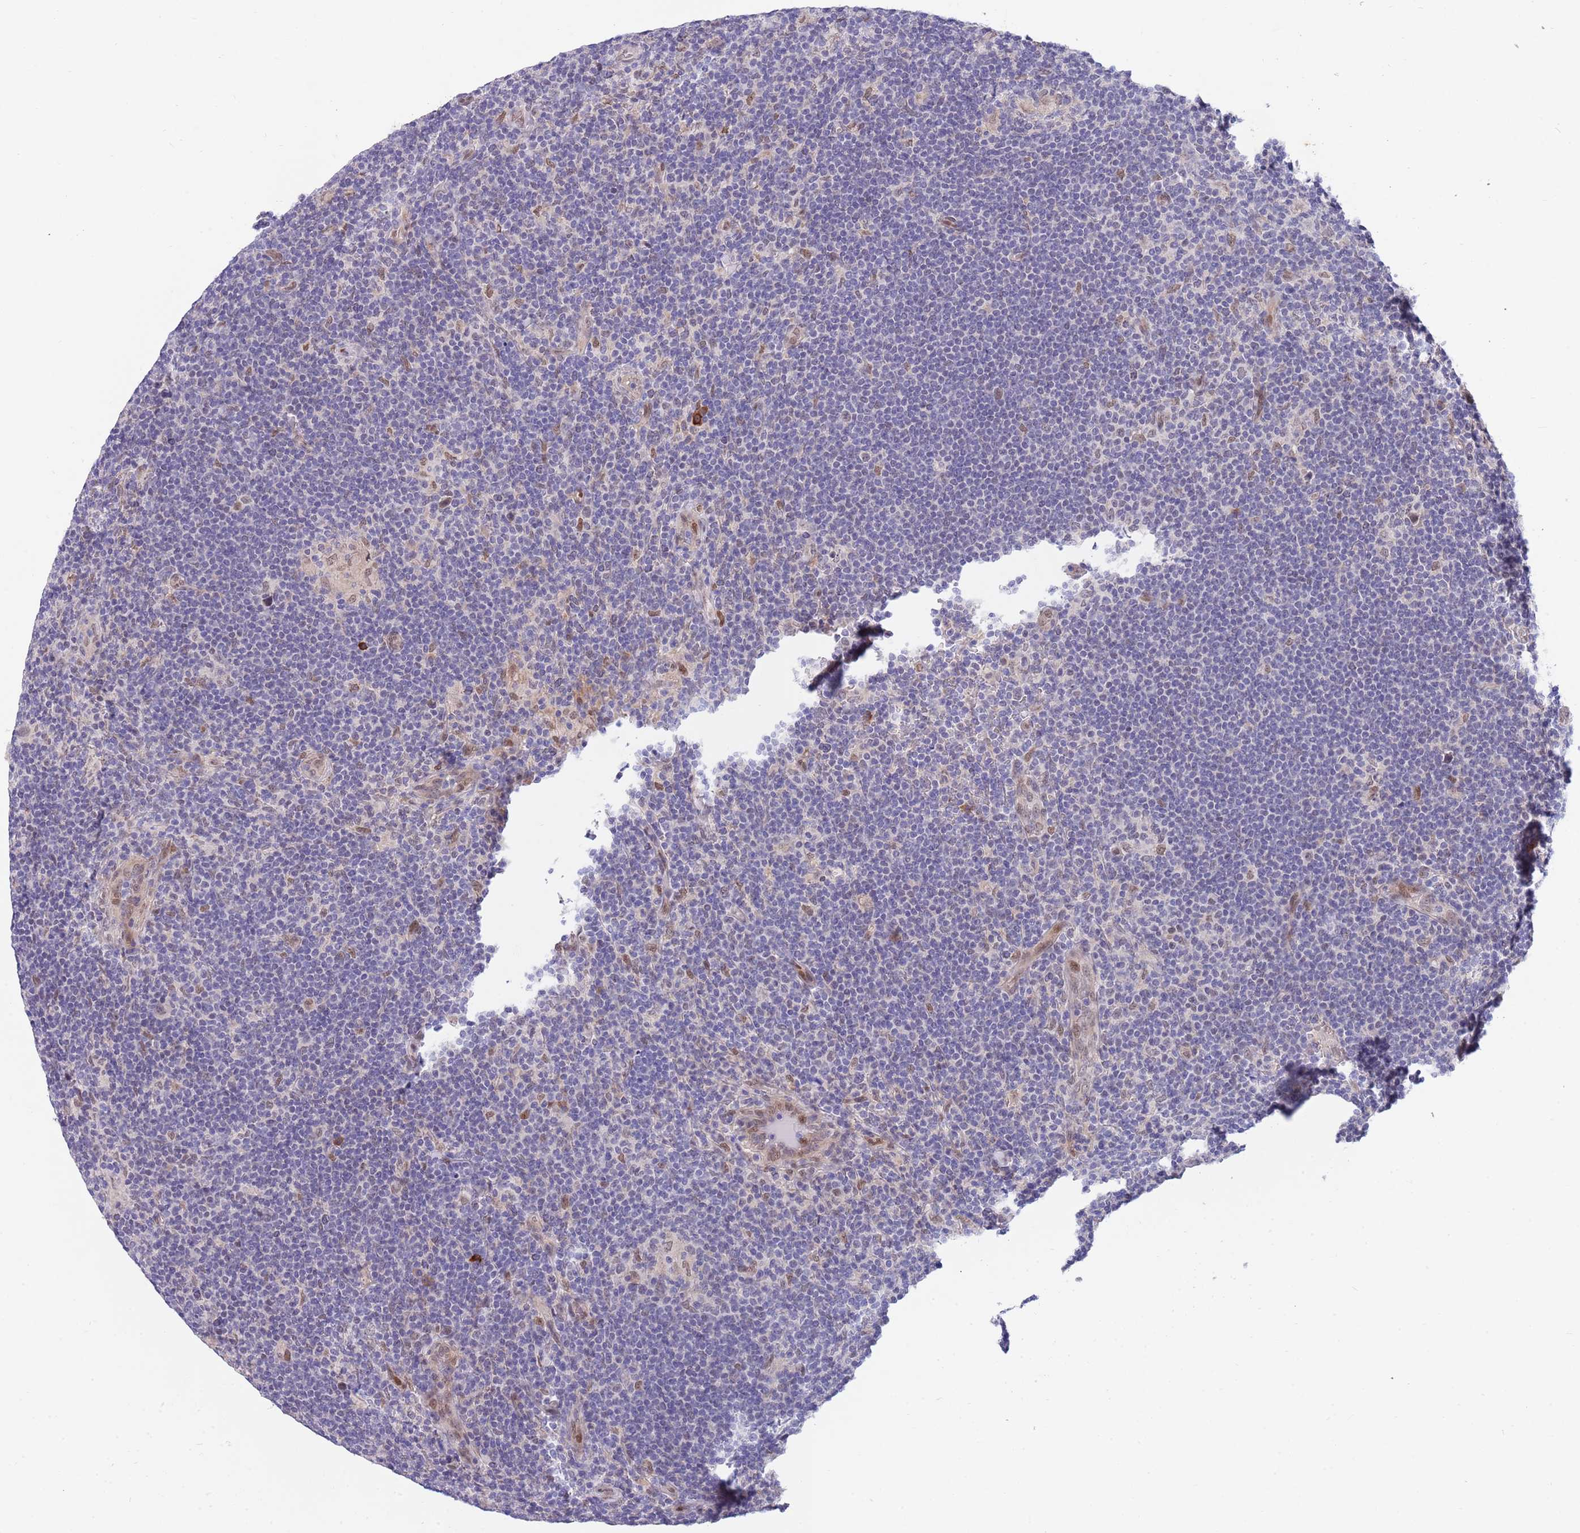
{"staining": {"intensity": "moderate", "quantity": ">75%", "location": "nuclear"}, "tissue": "lymphoma", "cell_type": "Tumor cells", "image_type": "cancer", "snomed": [{"axis": "morphology", "description": "Hodgkin's disease, NOS"}, {"axis": "topography", "description": "Lymph node"}], "caption": "There is medium levels of moderate nuclear positivity in tumor cells of lymphoma, as demonstrated by immunohistochemical staining (brown color).", "gene": "NLRP6", "patient": {"sex": "female", "age": 57}}